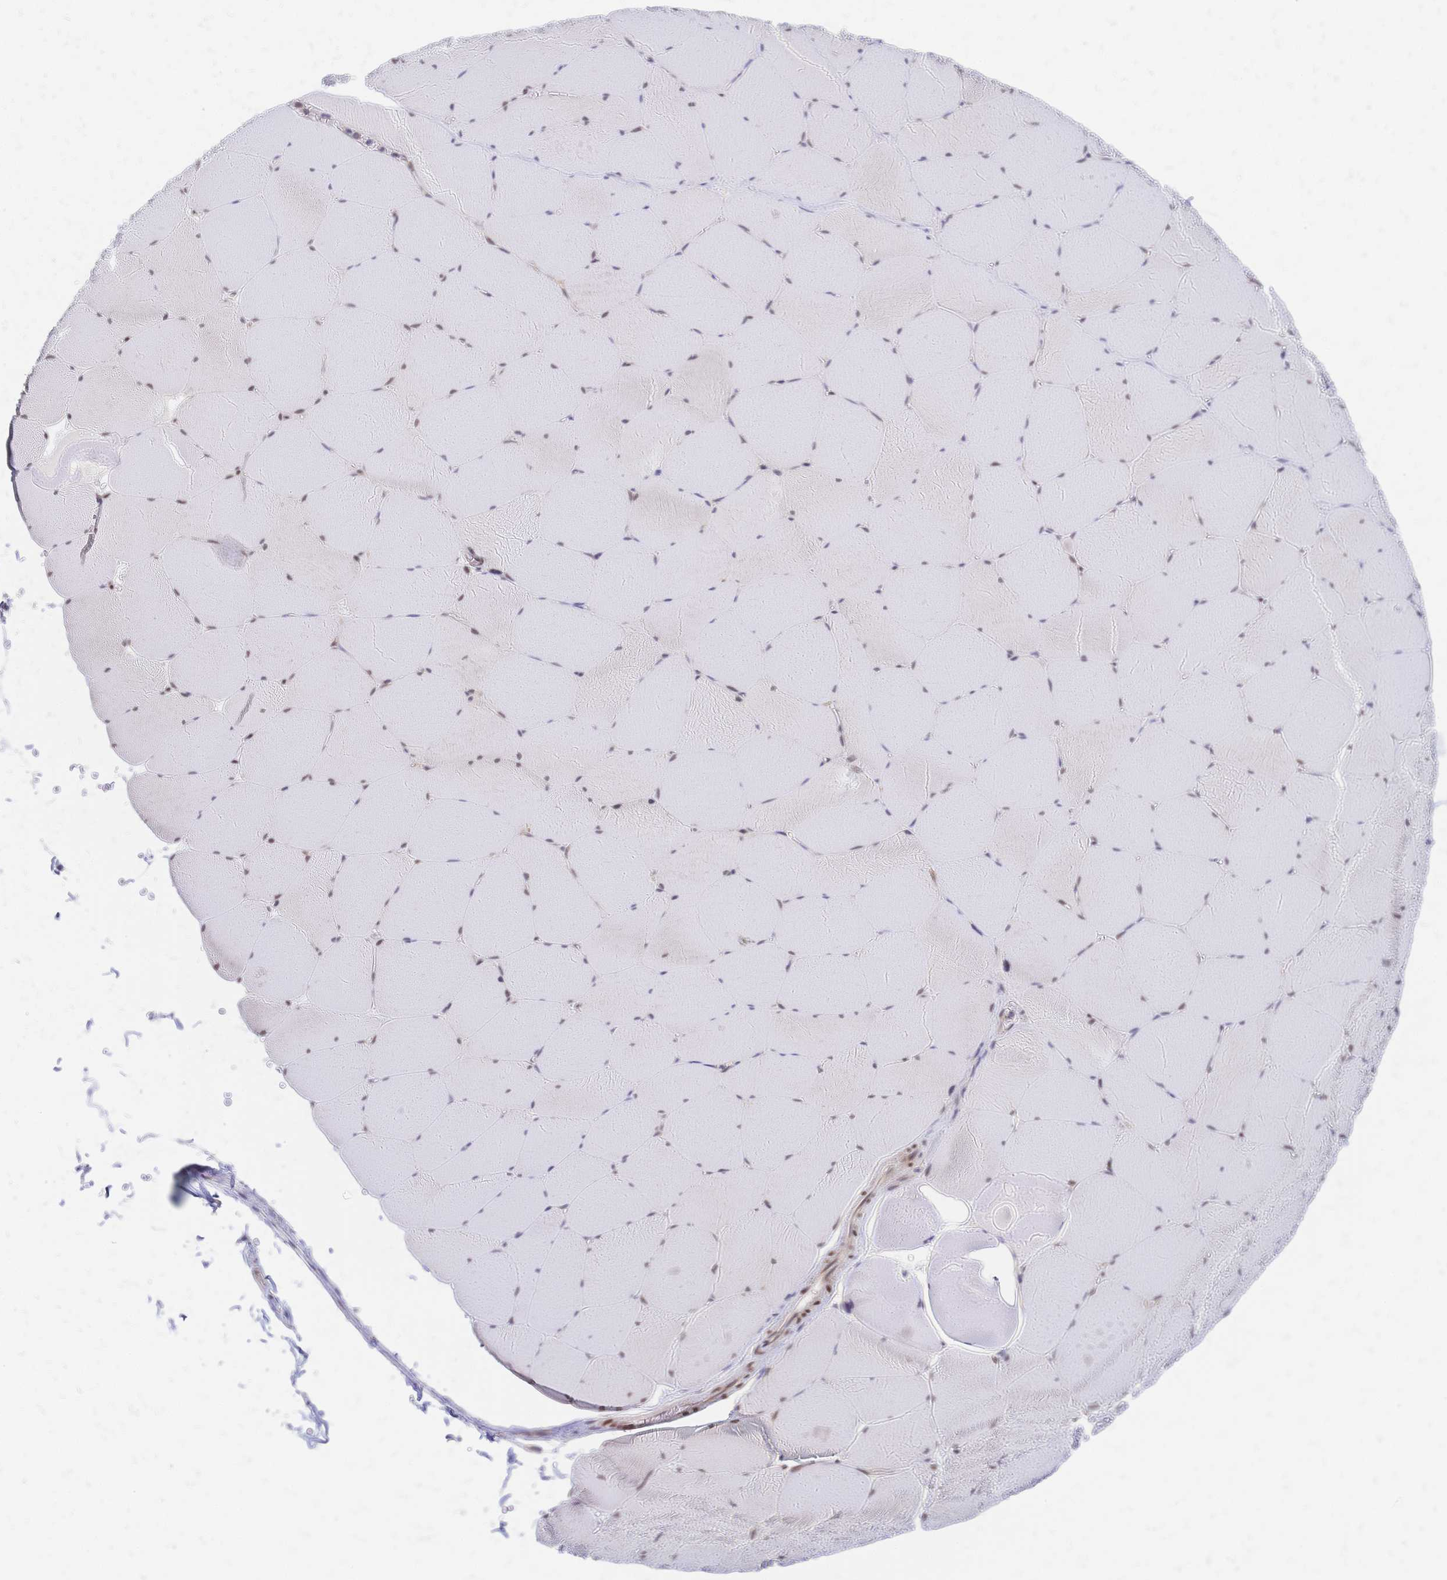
{"staining": {"intensity": "weak", "quantity": "<25%", "location": "nuclear"}, "tissue": "skeletal muscle", "cell_type": "Myocytes", "image_type": "normal", "snomed": [{"axis": "morphology", "description": "Normal tissue, NOS"}, {"axis": "topography", "description": "Skeletal muscle"}, {"axis": "topography", "description": "Head-Neck"}], "caption": "A high-resolution histopathology image shows IHC staining of unremarkable skeletal muscle, which shows no significant staining in myocytes.", "gene": "CBX7", "patient": {"sex": "male", "age": 66}}